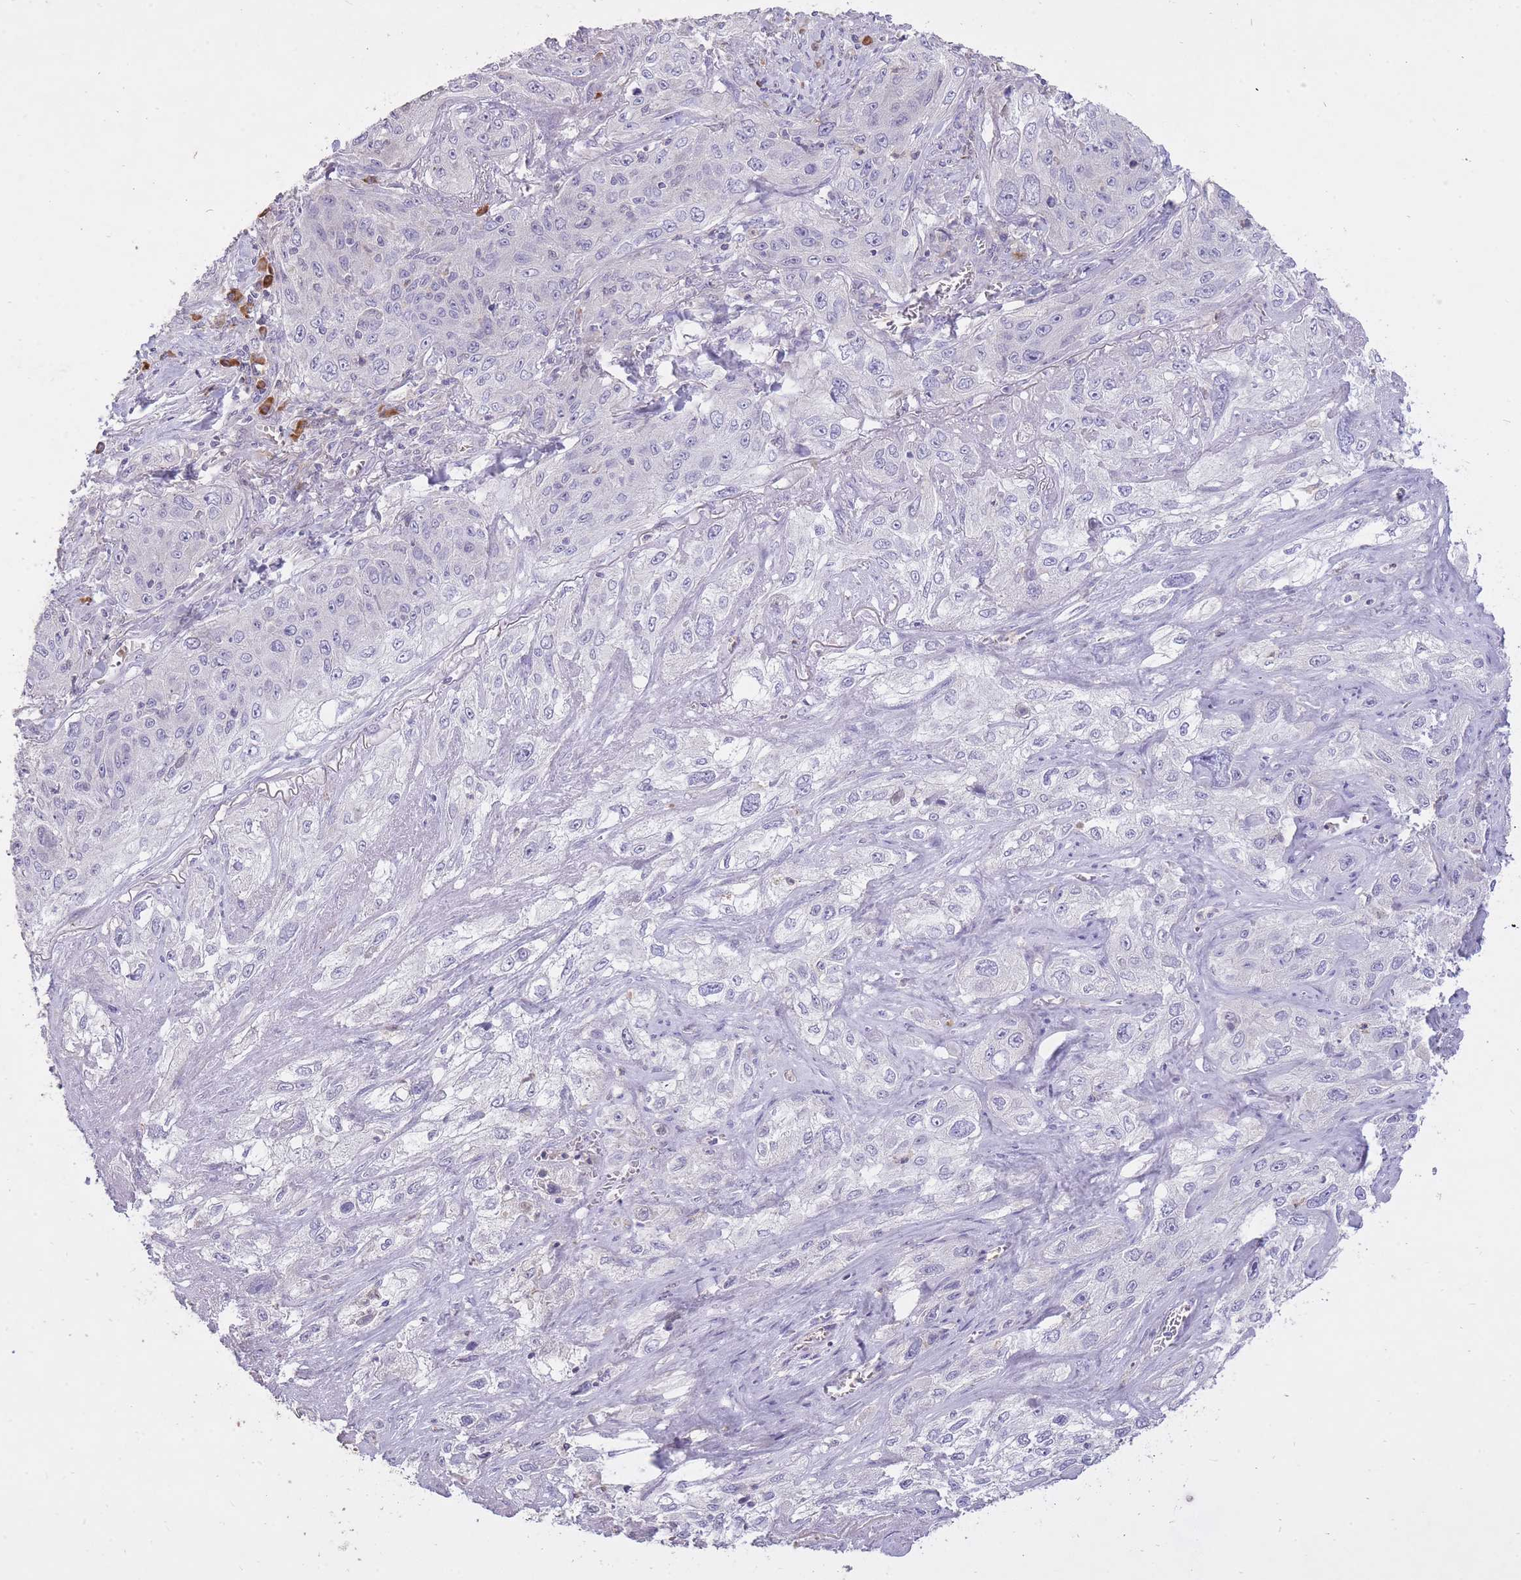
{"staining": {"intensity": "negative", "quantity": "none", "location": "none"}, "tissue": "lung cancer", "cell_type": "Tumor cells", "image_type": "cancer", "snomed": [{"axis": "morphology", "description": "Squamous cell carcinoma, NOS"}, {"axis": "topography", "description": "Lung"}], "caption": "Micrograph shows no significant protein positivity in tumor cells of lung cancer. Nuclei are stained in blue.", "gene": "FRG2C", "patient": {"sex": "female", "age": 69}}